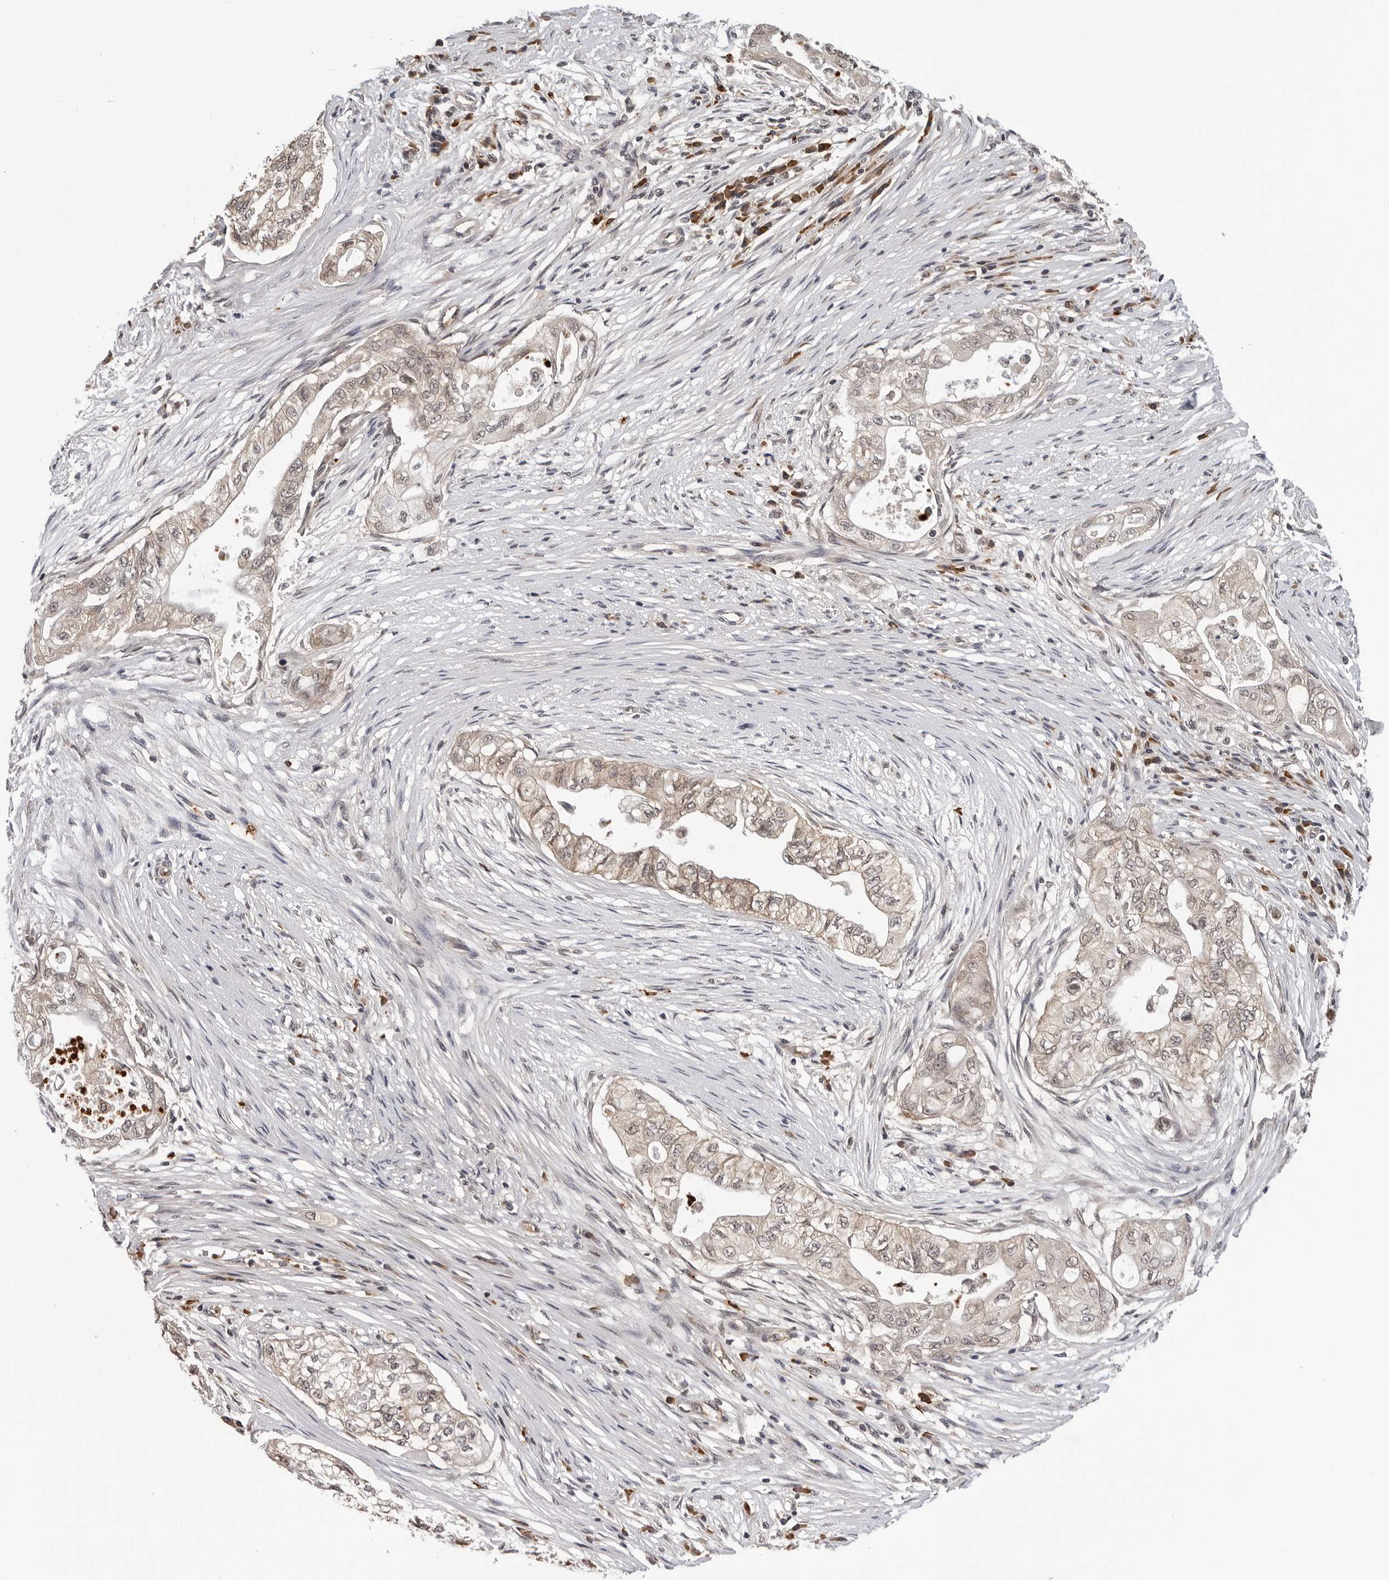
{"staining": {"intensity": "weak", "quantity": "25%-75%", "location": "cytoplasmic/membranous"}, "tissue": "pancreatic cancer", "cell_type": "Tumor cells", "image_type": "cancer", "snomed": [{"axis": "morphology", "description": "Adenocarcinoma, NOS"}, {"axis": "topography", "description": "Pancreas"}], "caption": "Immunohistochemistry micrograph of pancreatic cancer (adenocarcinoma) stained for a protein (brown), which demonstrates low levels of weak cytoplasmic/membranous staining in about 25%-75% of tumor cells.", "gene": "TRMT13", "patient": {"sex": "male", "age": 72}}